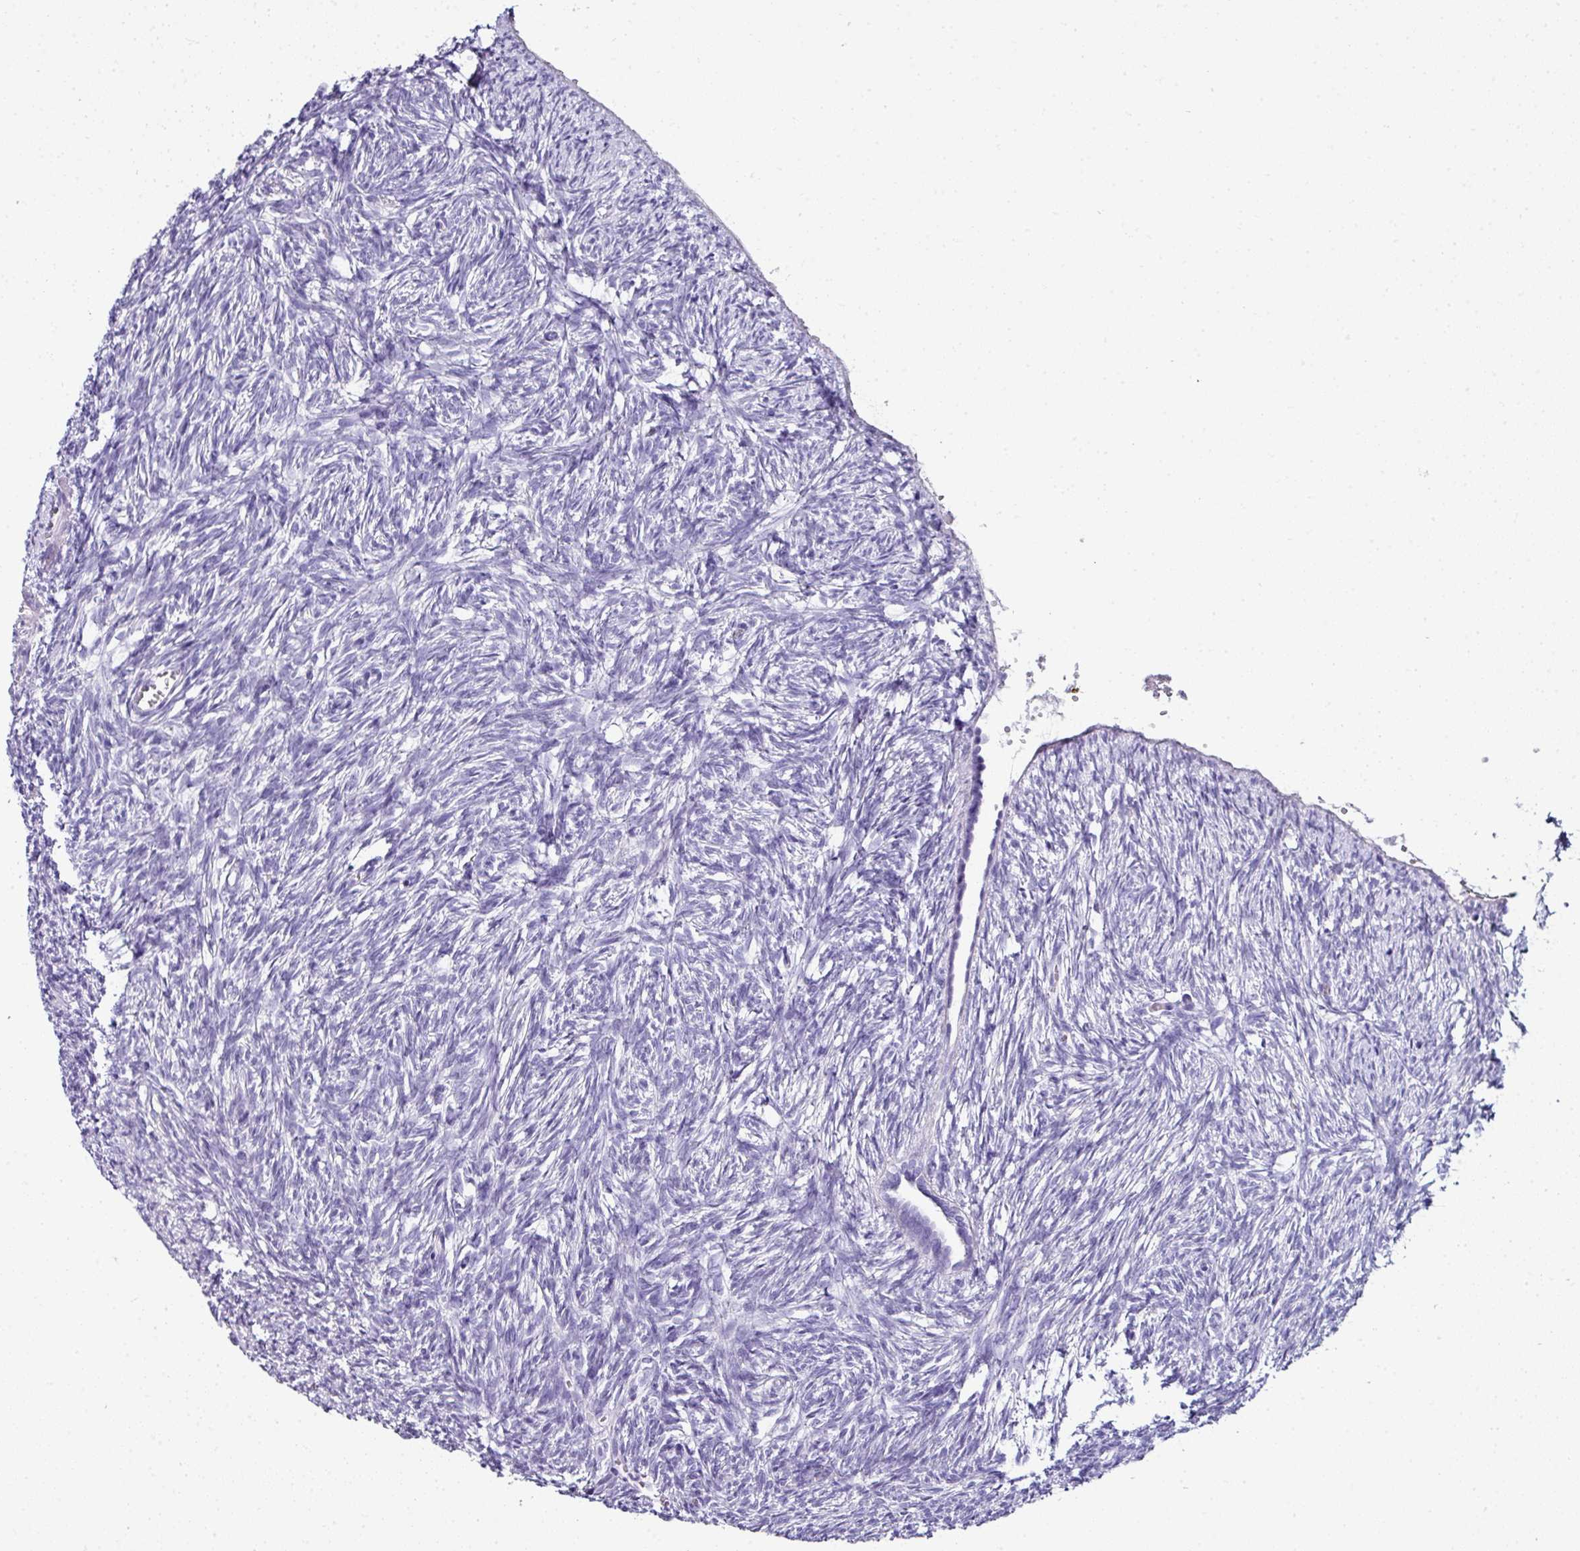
{"staining": {"intensity": "negative", "quantity": "none", "location": "none"}, "tissue": "ovary", "cell_type": "Follicle cells", "image_type": "normal", "snomed": [{"axis": "morphology", "description": "Normal tissue, NOS"}, {"axis": "topography", "description": "Ovary"}], "caption": "IHC photomicrograph of normal ovary stained for a protein (brown), which exhibits no expression in follicle cells.", "gene": "NAPSA", "patient": {"sex": "female", "age": 51}}